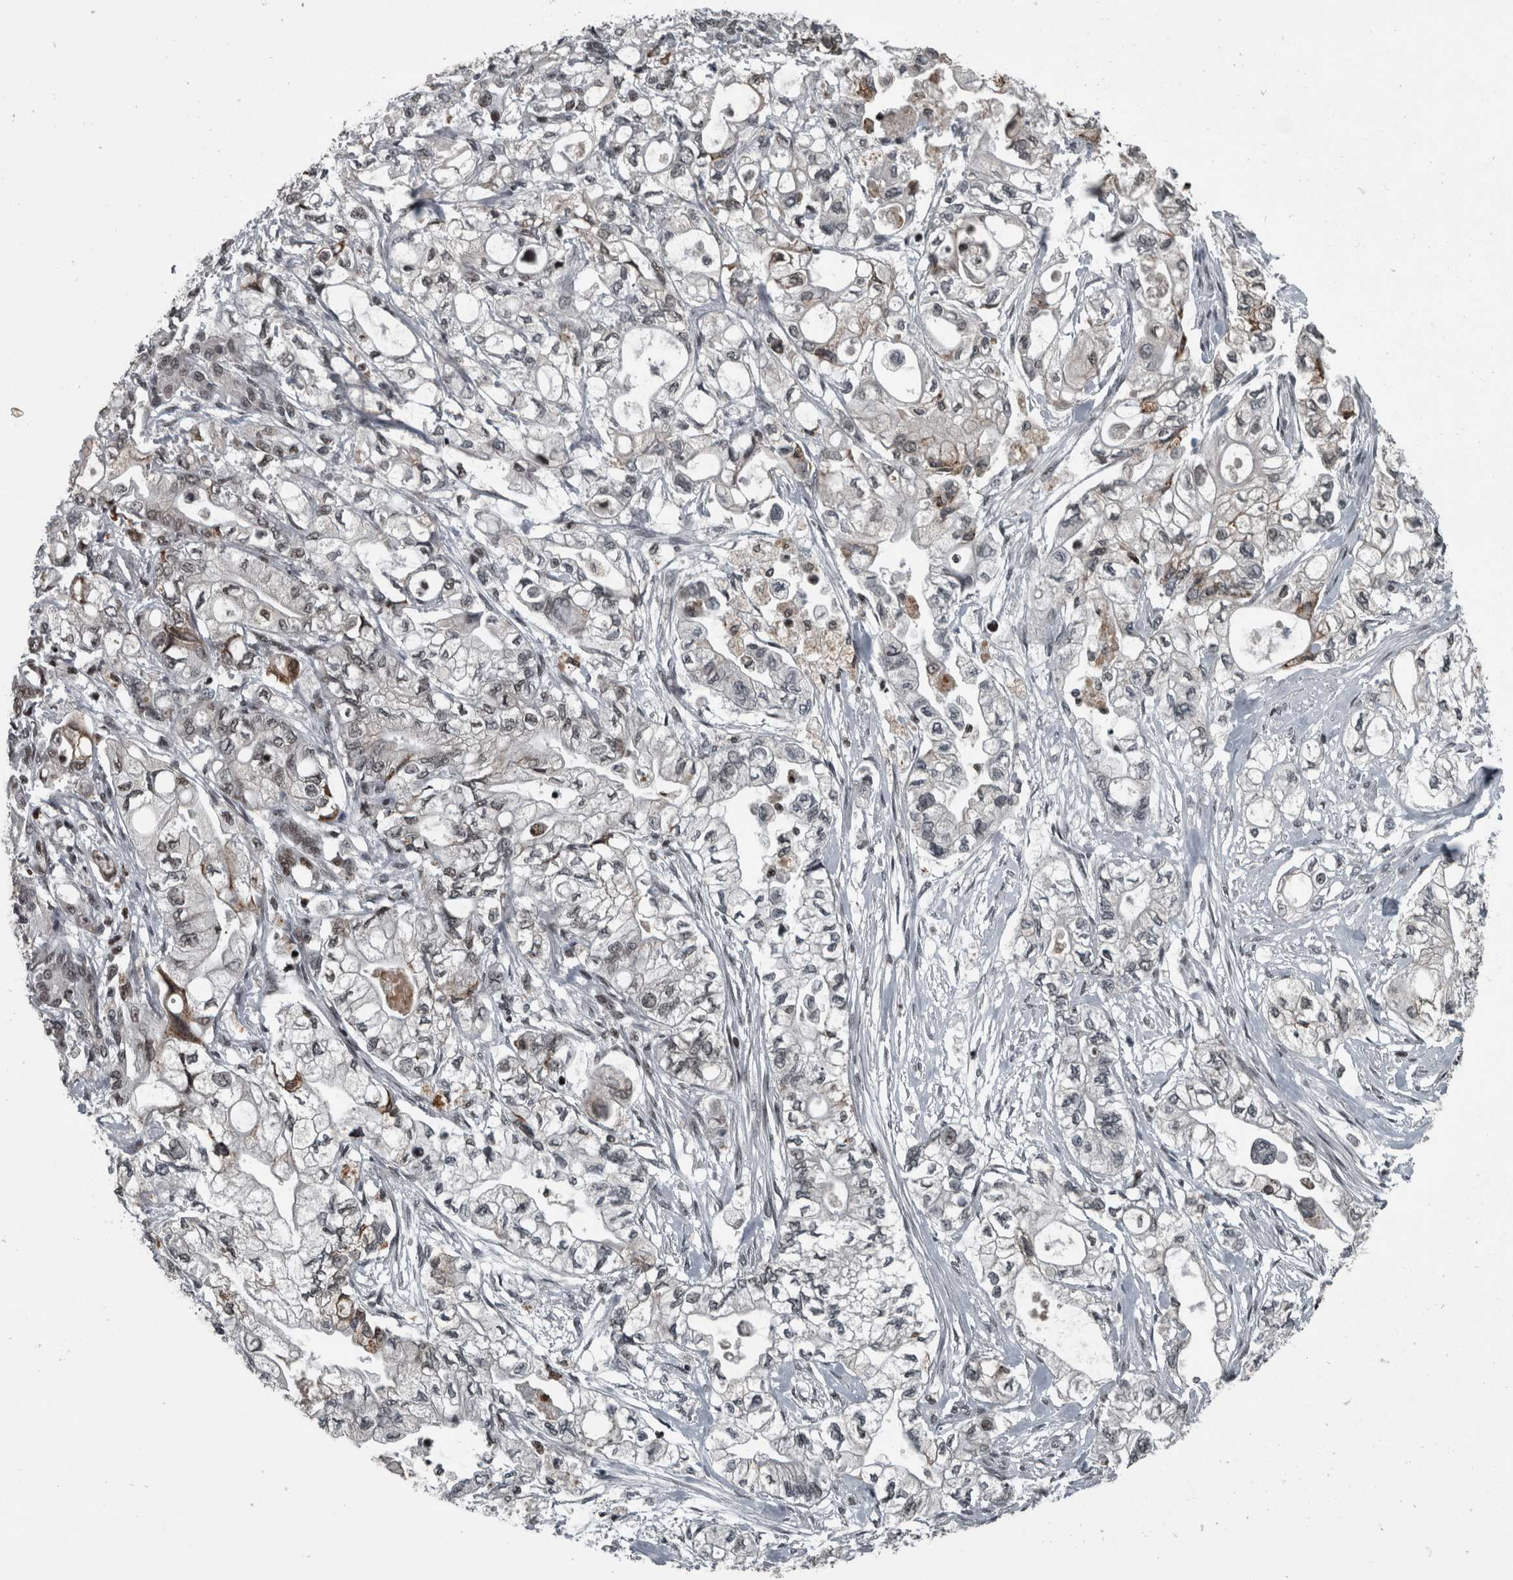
{"staining": {"intensity": "weak", "quantity": "25%-75%", "location": "cytoplasmic/membranous,nuclear"}, "tissue": "pancreatic cancer", "cell_type": "Tumor cells", "image_type": "cancer", "snomed": [{"axis": "morphology", "description": "Adenocarcinoma, NOS"}, {"axis": "topography", "description": "Pancreas"}], "caption": "Adenocarcinoma (pancreatic) tissue exhibits weak cytoplasmic/membranous and nuclear expression in about 25%-75% of tumor cells, visualized by immunohistochemistry.", "gene": "UNC50", "patient": {"sex": "male", "age": 79}}